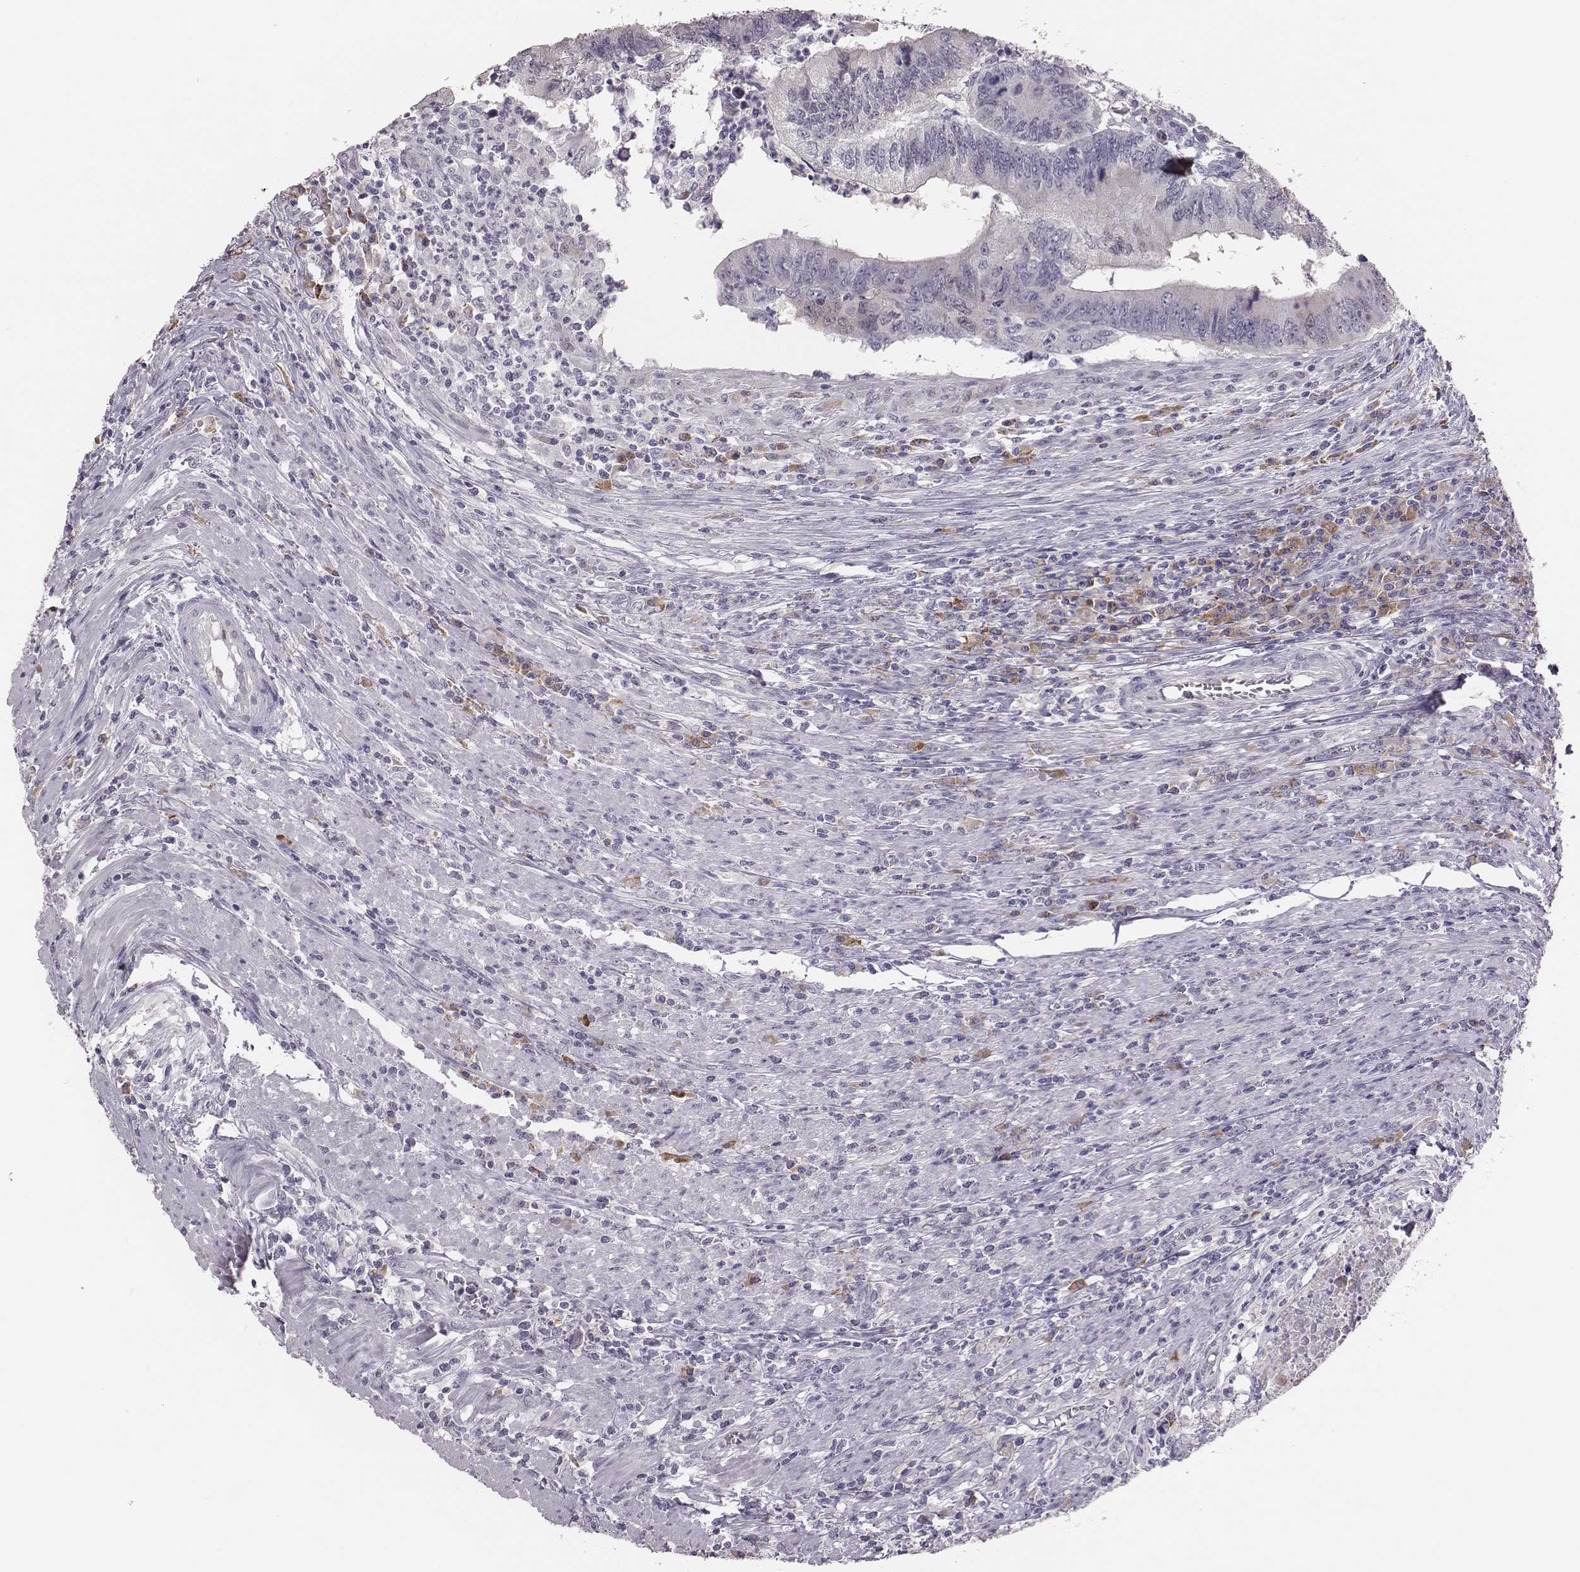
{"staining": {"intensity": "negative", "quantity": "none", "location": "none"}, "tissue": "colorectal cancer", "cell_type": "Tumor cells", "image_type": "cancer", "snomed": [{"axis": "morphology", "description": "Adenocarcinoma, NOS"}, {"axis": "topography", "description": "Colon"}], "caption": "Immunohistochemical staining of colorectal adenocarcinoma exhibits no significant staining in tumor cells.", "gene": "PBK", "patient": {"sex": "male", "age": 53}}